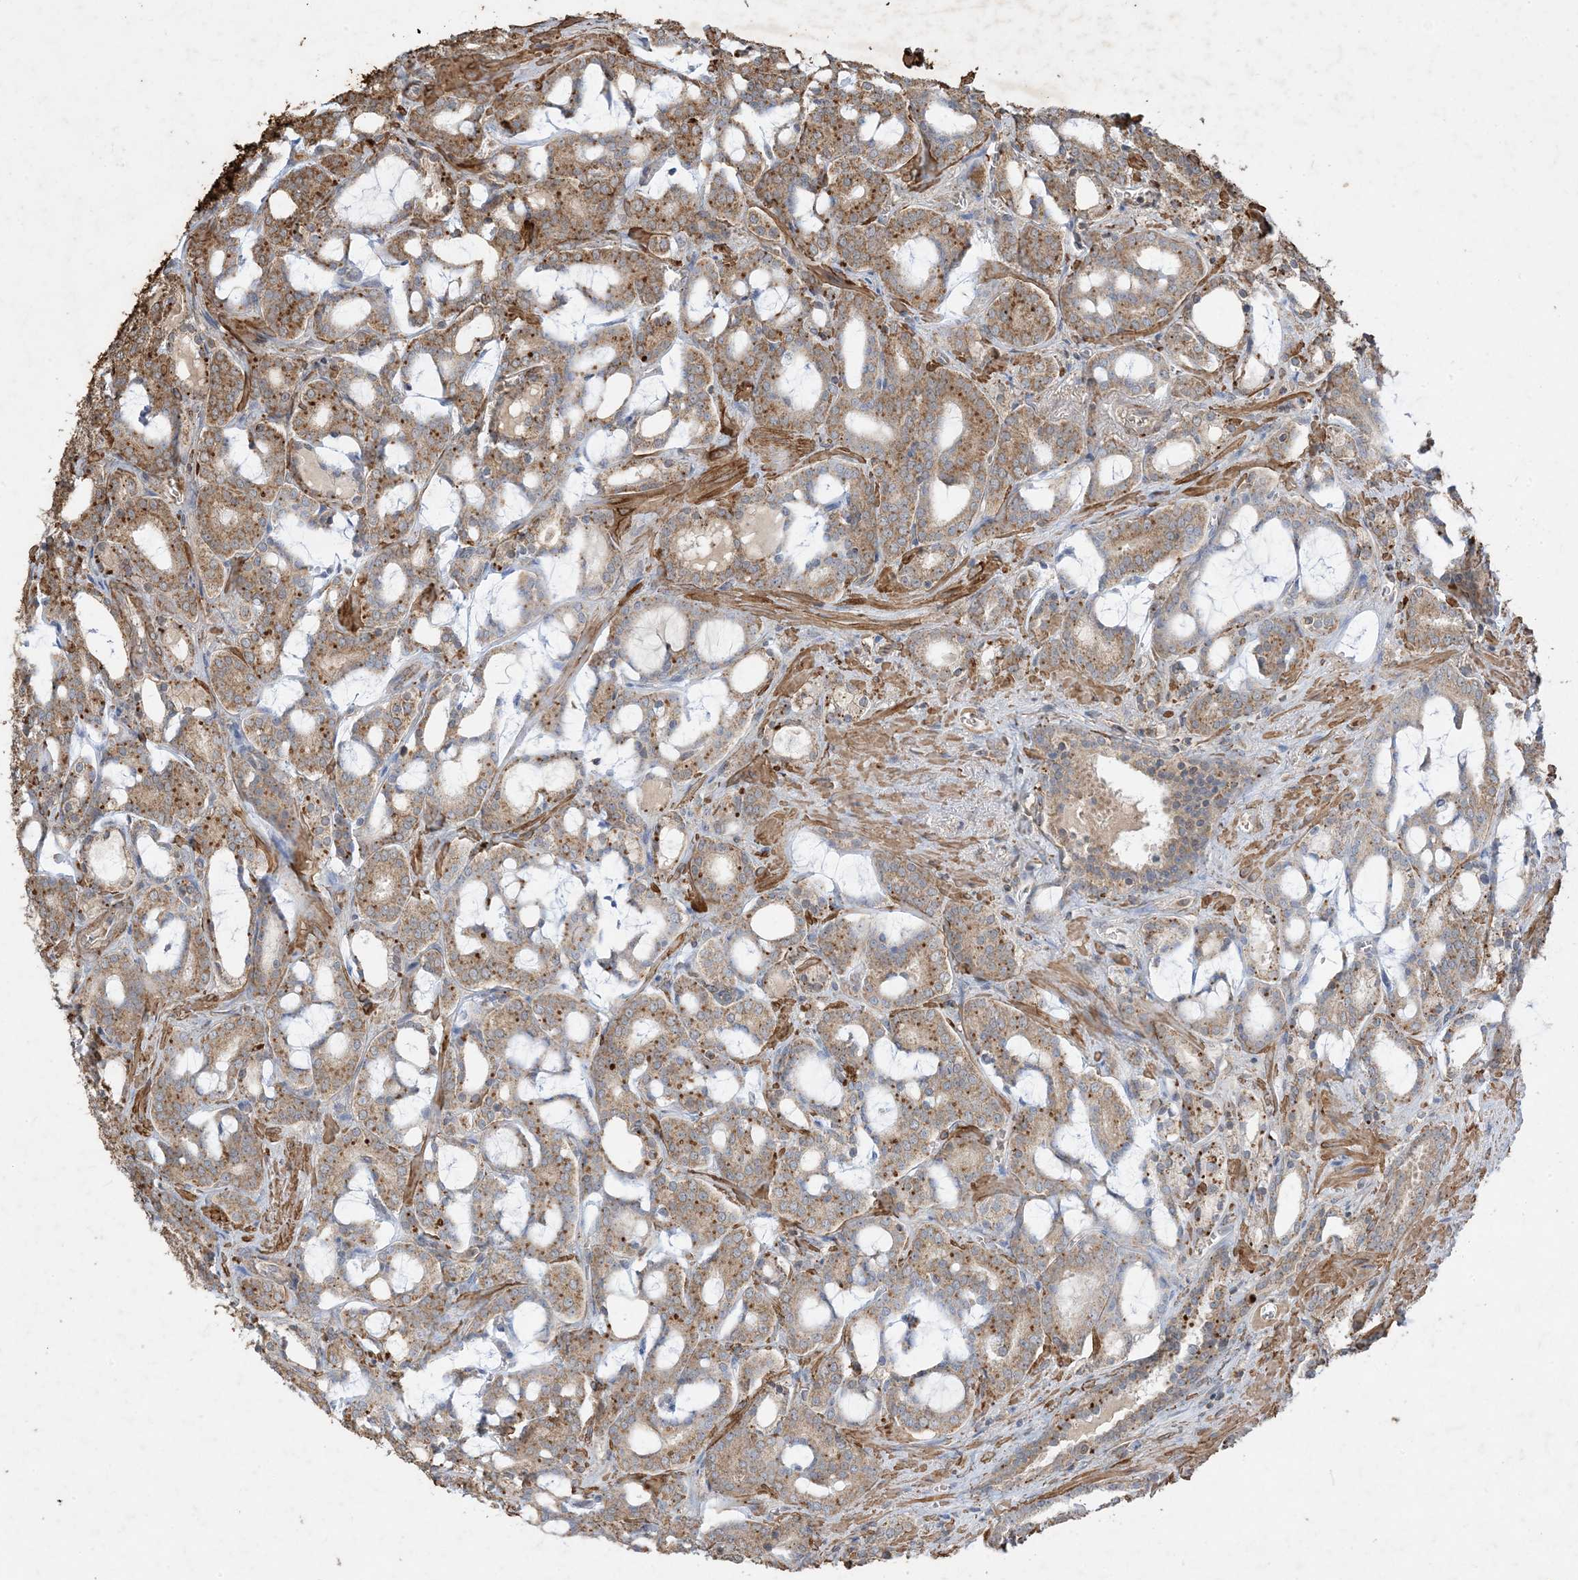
{"staining": {"intensity": "moderate", "quantity": ">75%", "location": "cytoplasmic/membranous"}, "tissue": "prostate cancer", "cell_type": "Tumor cells", "image_type": "cancer", "snomed": [{"axis": "morphology", "description": "Adenocarcinoma, High grade"}, {"axis": "topography", "description": "Prostate and seminal vesicle, NOS"}], "caption": "The image displays staining of prostate cancer (adenocarcinoma (high-grade)), revealing moderate cytoplasmic/membranous protein staining (brown color) within tumor cells.", "gene": "HPS4", "patient": {"sex": "male", "age": 67}}